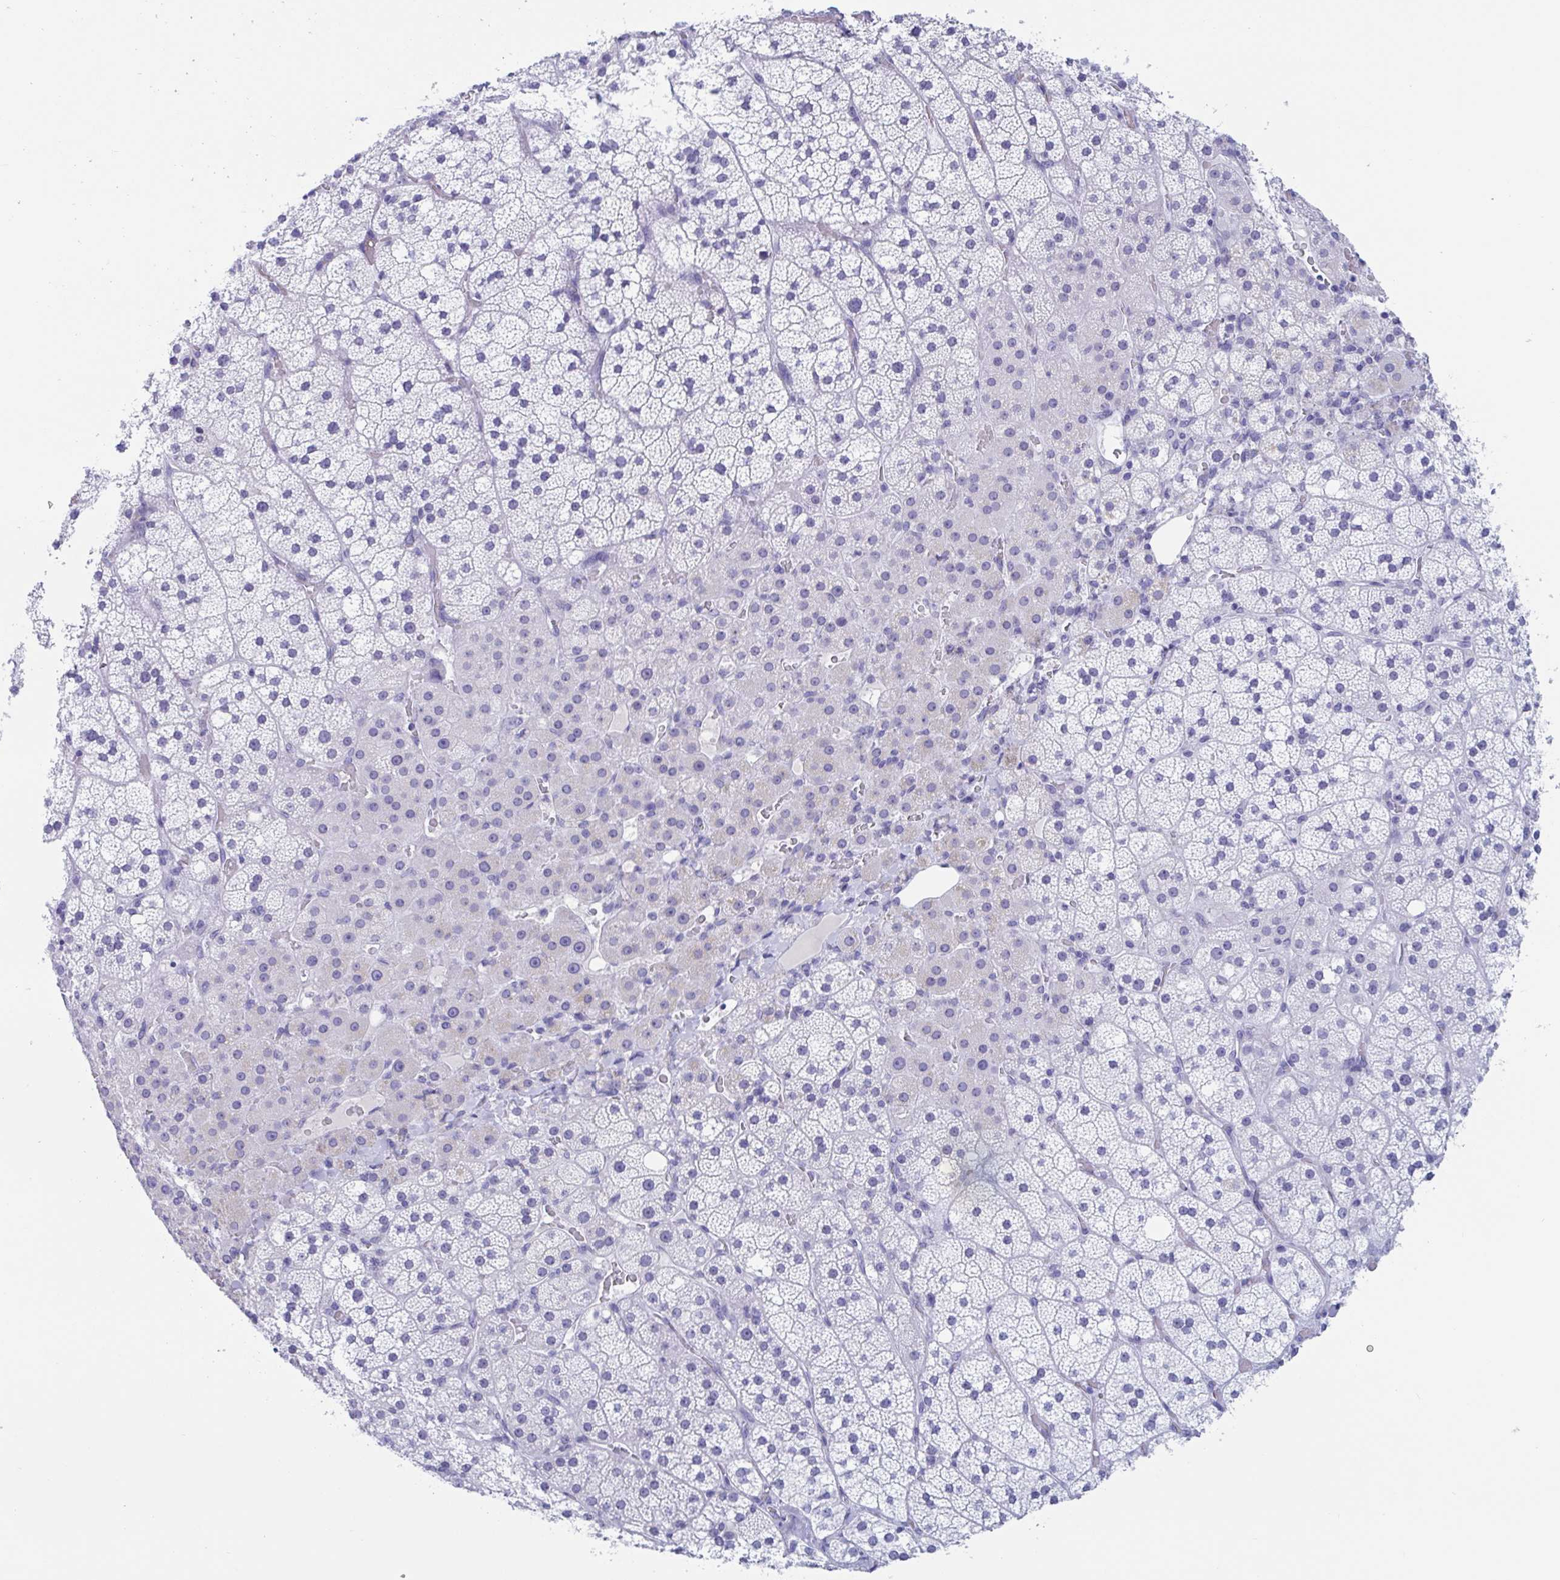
{"staining": {"intensity": "negative", "quantity": "none", "location": "none"}, "tissue": "adrenal gland", "cell_type": "Glandular cells", "image_type": "normal", "snomed": [{"axis": "morphology", "description": "Normal tissue, NOS"}, {"axis": "topography", "description": "Adrenal gland"}], "caption": "Unremarkable adrenal gland was stained to show a protein in brown. There is no significant positivity in glandular cells.", "gene": "CDX4", "patient": {"sex": "male", "age": 53}}